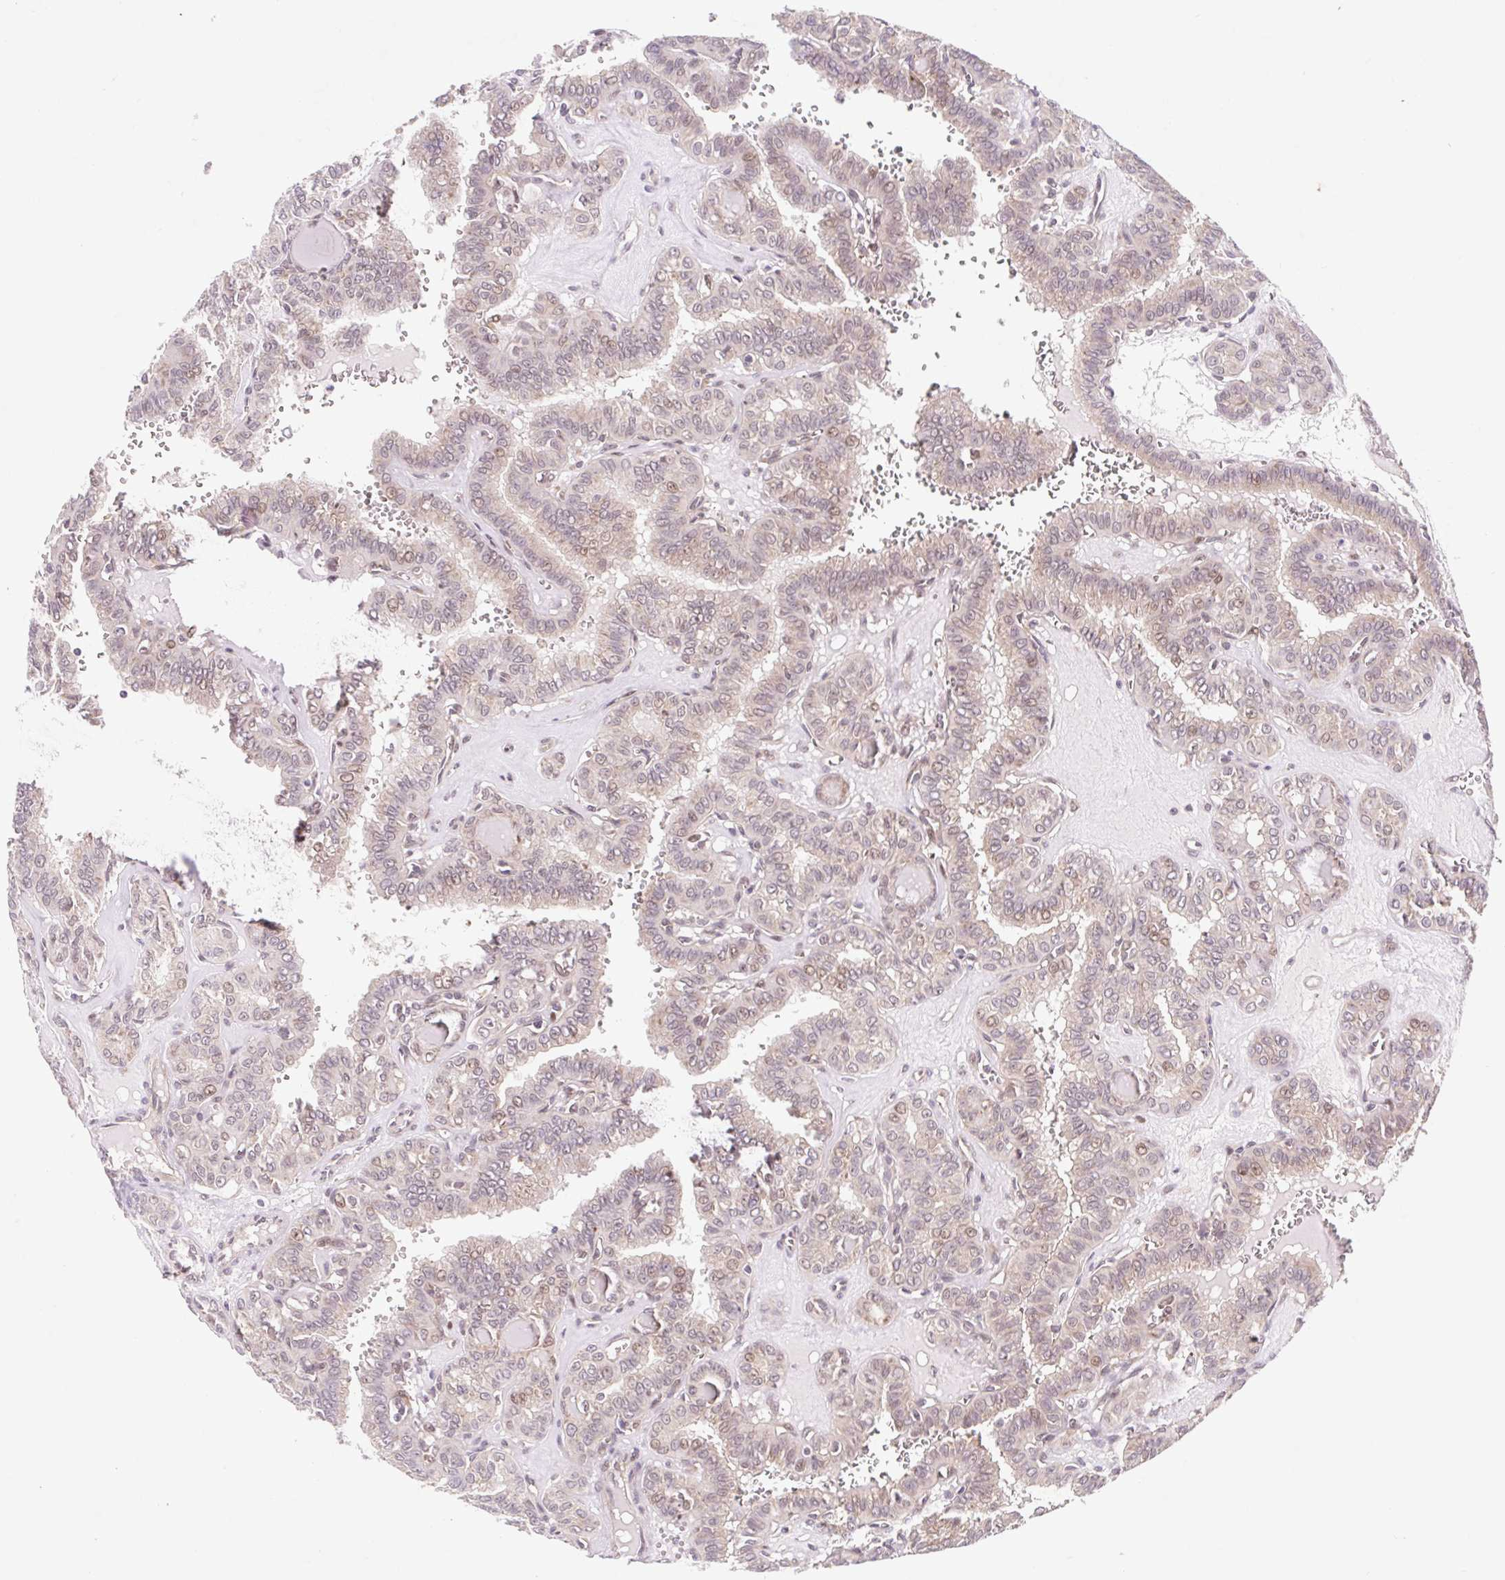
{"staining": {"intensity": "weak", "quantity": "<25%", "location": "cytoplasmic/membranous,nuclear"}, "tissue": "thyroid cancer", "cell_type": "Tumor cells", "image_type": "cancer", "snomed": [{"axis": "morphology", "description": "Papillary adenocarcinoma, NOS"}, {"axis": "topography", "description": "Thyroid gland"}], "caption": "Immunohistochemistry image of thyroid cancer (papillary adenocarcinoma) stained for a protein (brown), which reveals no positivity in tumor cells.", "gene": "HFE", "patient": {"sex": "female", "age": 41}}